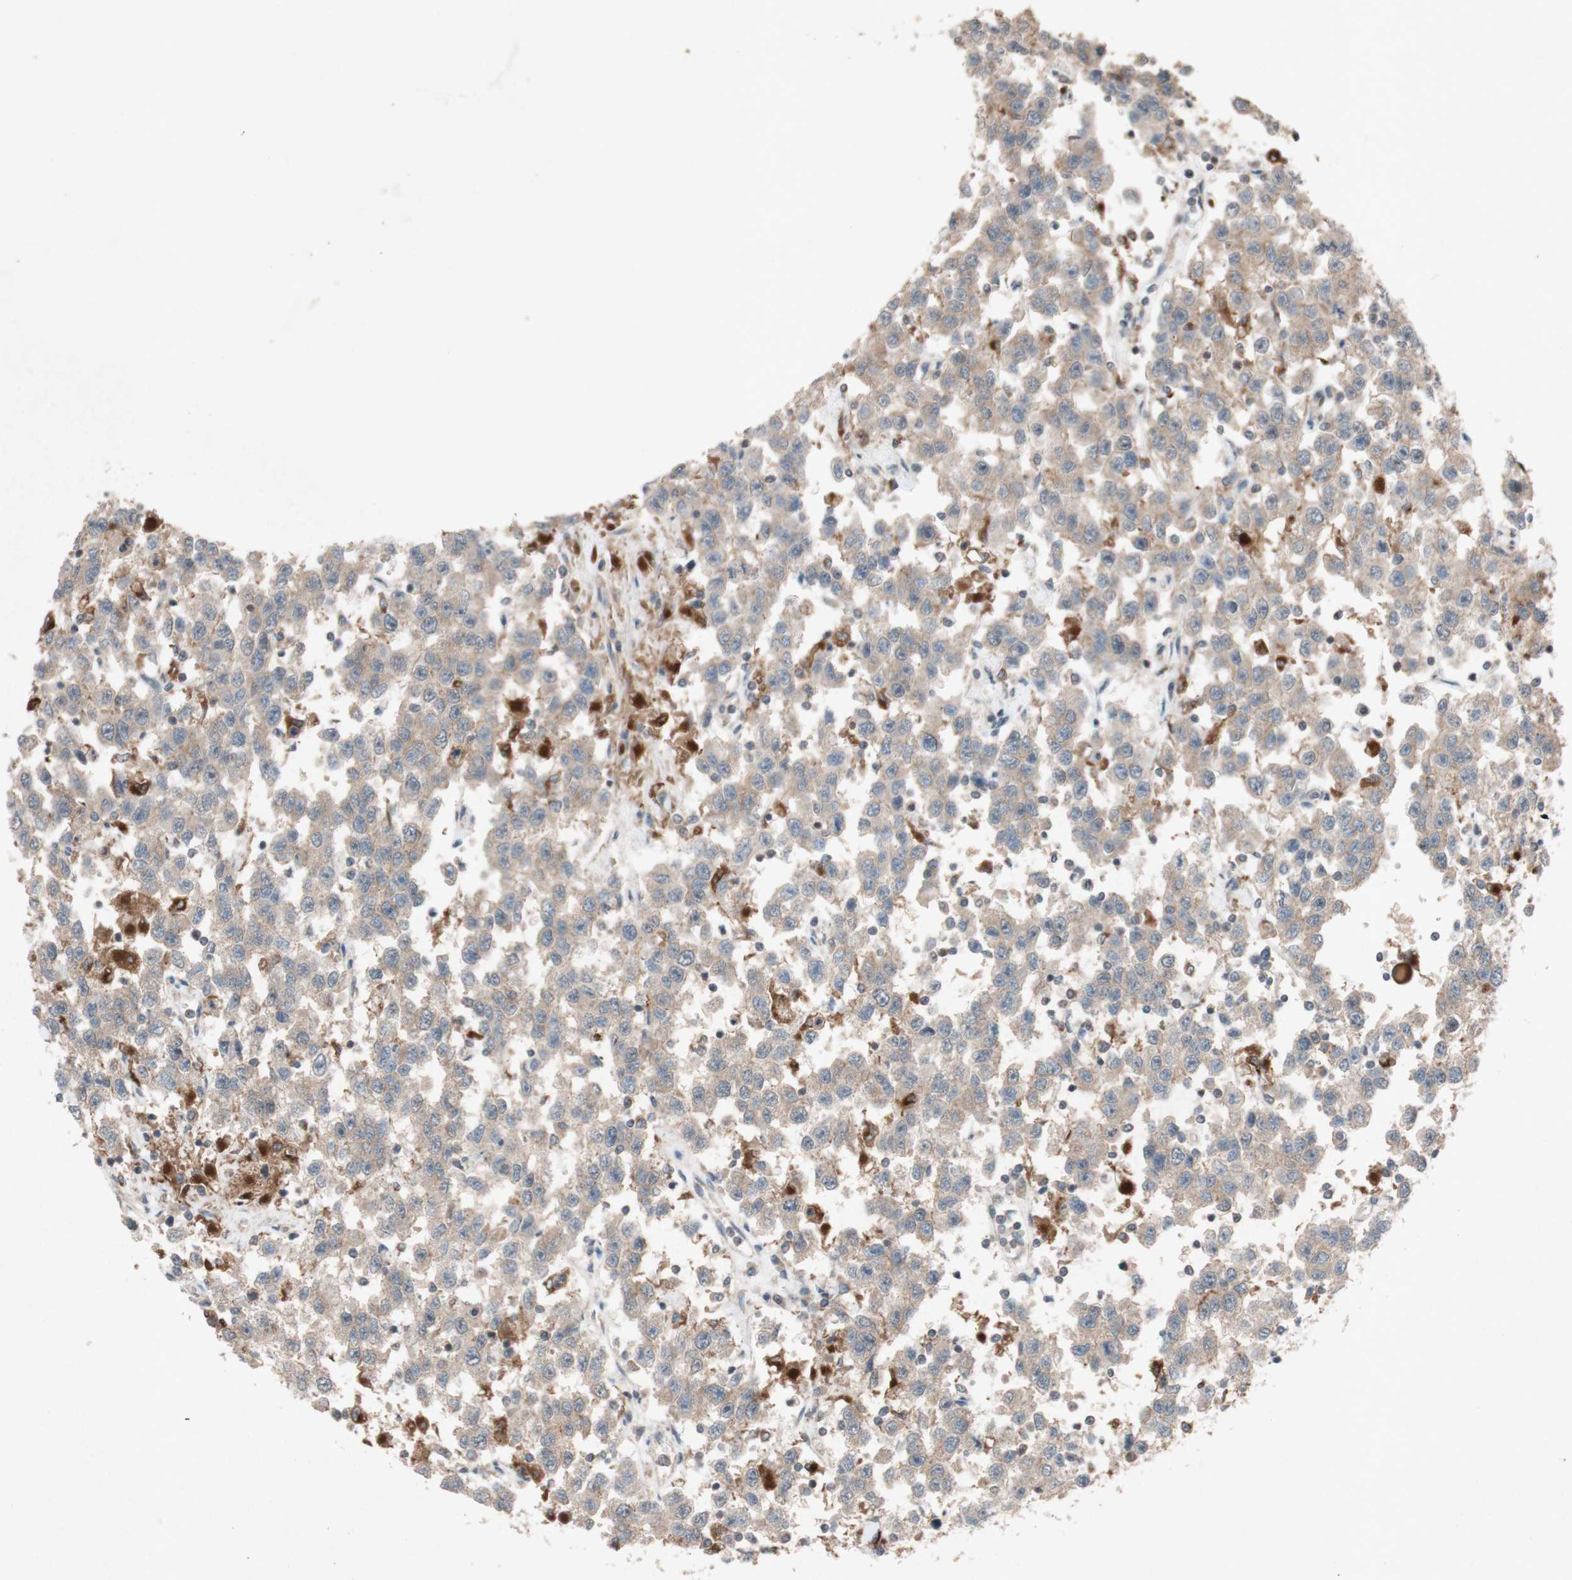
{"staining": {"intensity": "weak", "quantity": ">75%", "location": "cytoplasmic/membranous"}, "tissue": "testis cancer", "cell_type": "Tumor cells", "image_type": "cancer", "snomed": [{"axis": "morphology", "description": "Seminoma, NOS"}, {"axis": "topography", "description": "Testis"}], "caption": "IHC (DAB (3,3'-diaminobenzidine)) staining of human testis seminoma displays weak cytoplasmic/membranous protein expression in about >75% of tumor cells. The staining was performed using DAB, with brown indicating positive protein expression. Nuclei are stained blue with hematoxylin.", "gene": "ATP6V1F", "patient": {"sex": "male", "age": 41}}